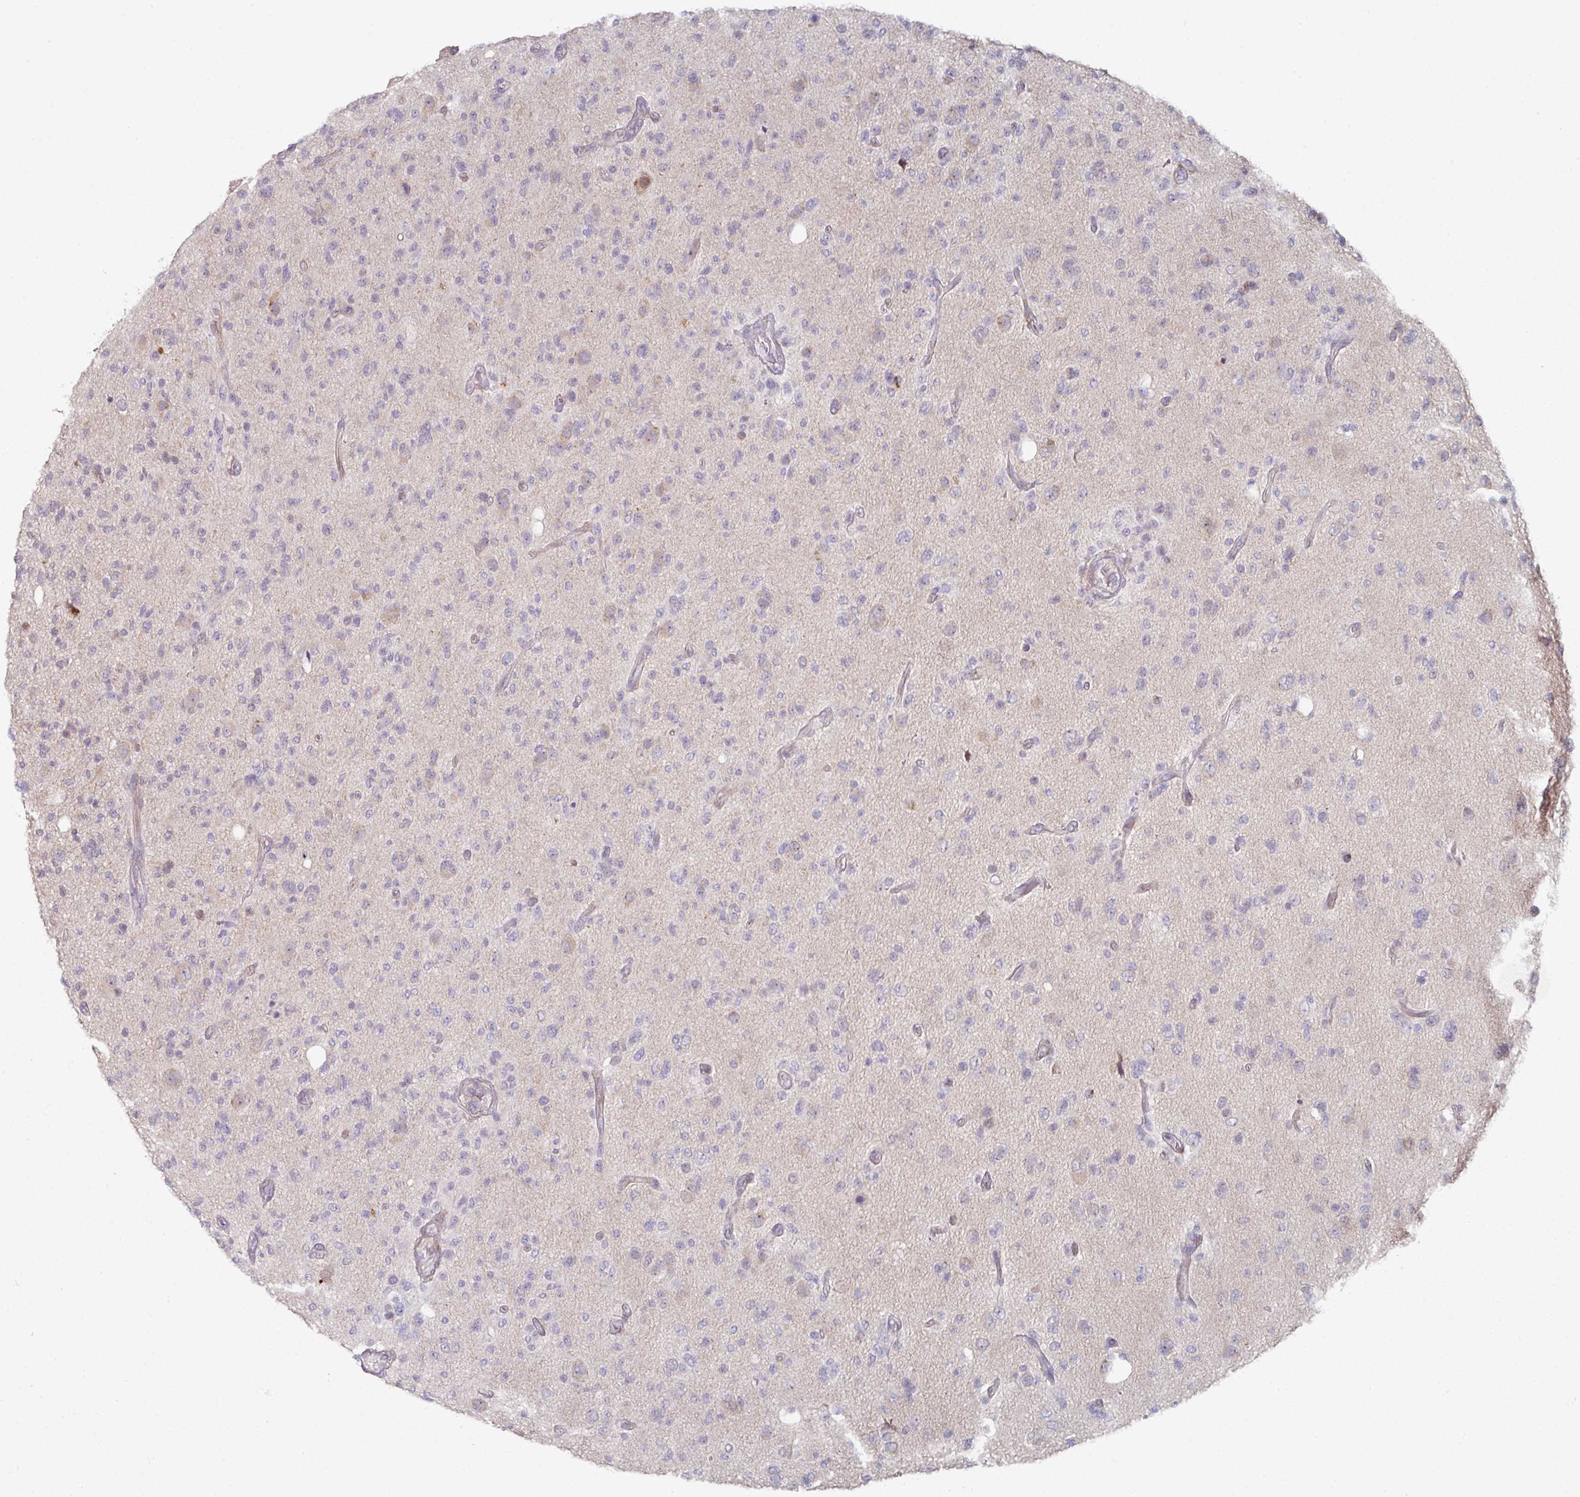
{"staining": {"intensity": "negative", "quantity": "none", "location": "none"}, "tissue": "glioma", "cell_type": "Tumor cells", "image_type": "cancer", "snomed": [{"axis": "morphology", "description": "Glioma, malignant, High grade"}, {"axis": "topography", "description": "Brain"}], "caption": "An image of human glioma is negative for staining in tumor cells.", "gene": "WSB2", "patient": {"sex": "female", "age": 67}}